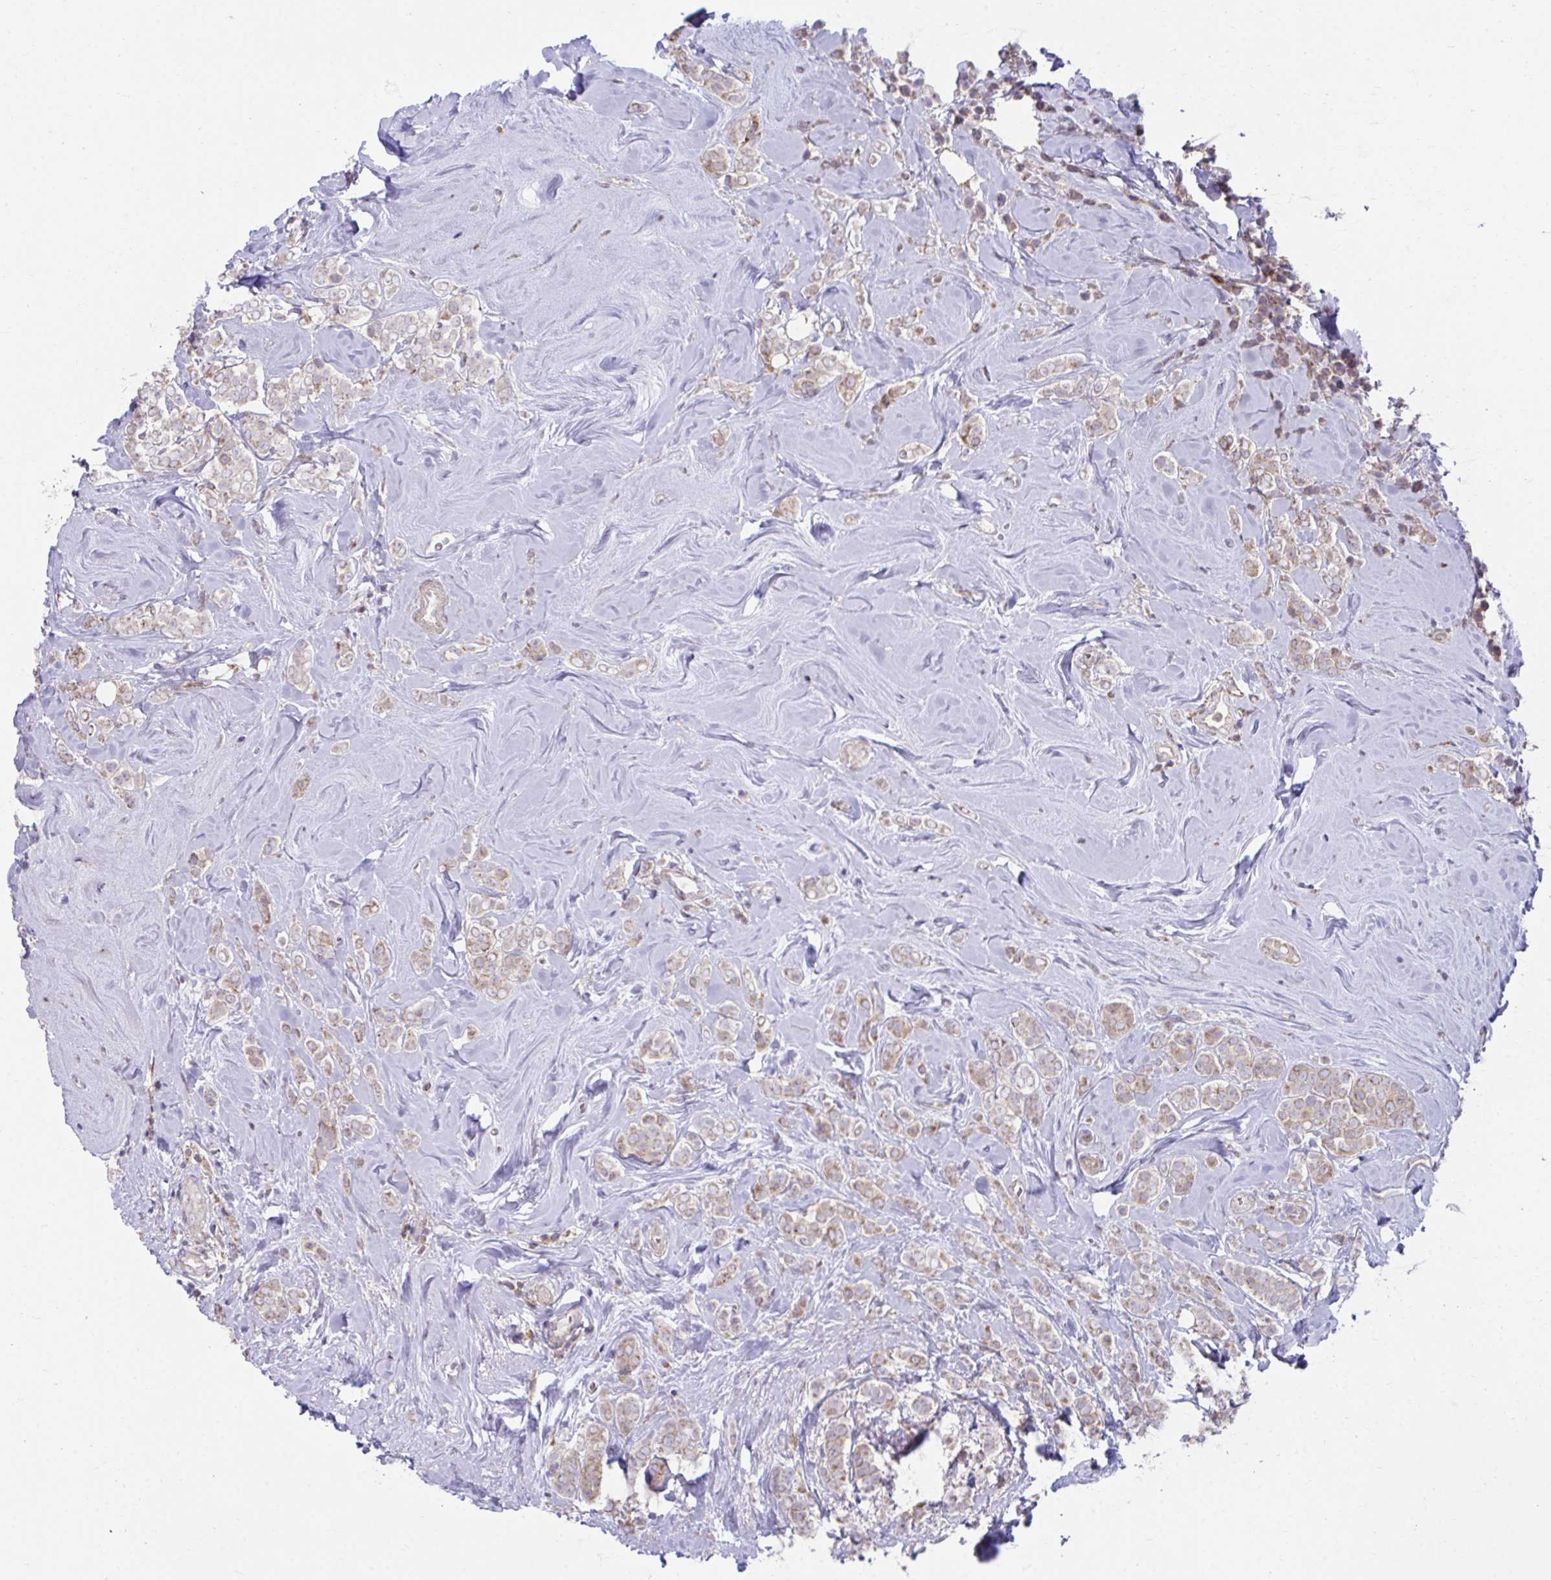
{"staining": {"intensity": "weak", "quantity": "25%-75%", "location": "cytoplasmic/membranous"}, "tissue": "breast cancer", "cell_type": "Tumor cells", "image_type": "cancer", "snomed": [{"axis": "morphology", "description": "Lobular carcinoma"}, {"axis": "topography", "description": "Breast"}], "caption": "Immunohistochemistry (IHC) micrograph of neoplastic tissue: human lobular carcinoma (breast) stained using IHC exhibits low levels of weak protein expression localized specifically in the cytoplasmic/membranous of tumor cells, appearing as a cytoplasmic/membranous brown color.", "gene": "C16orf54", "patient": {"sex": "female", "age": 49}}